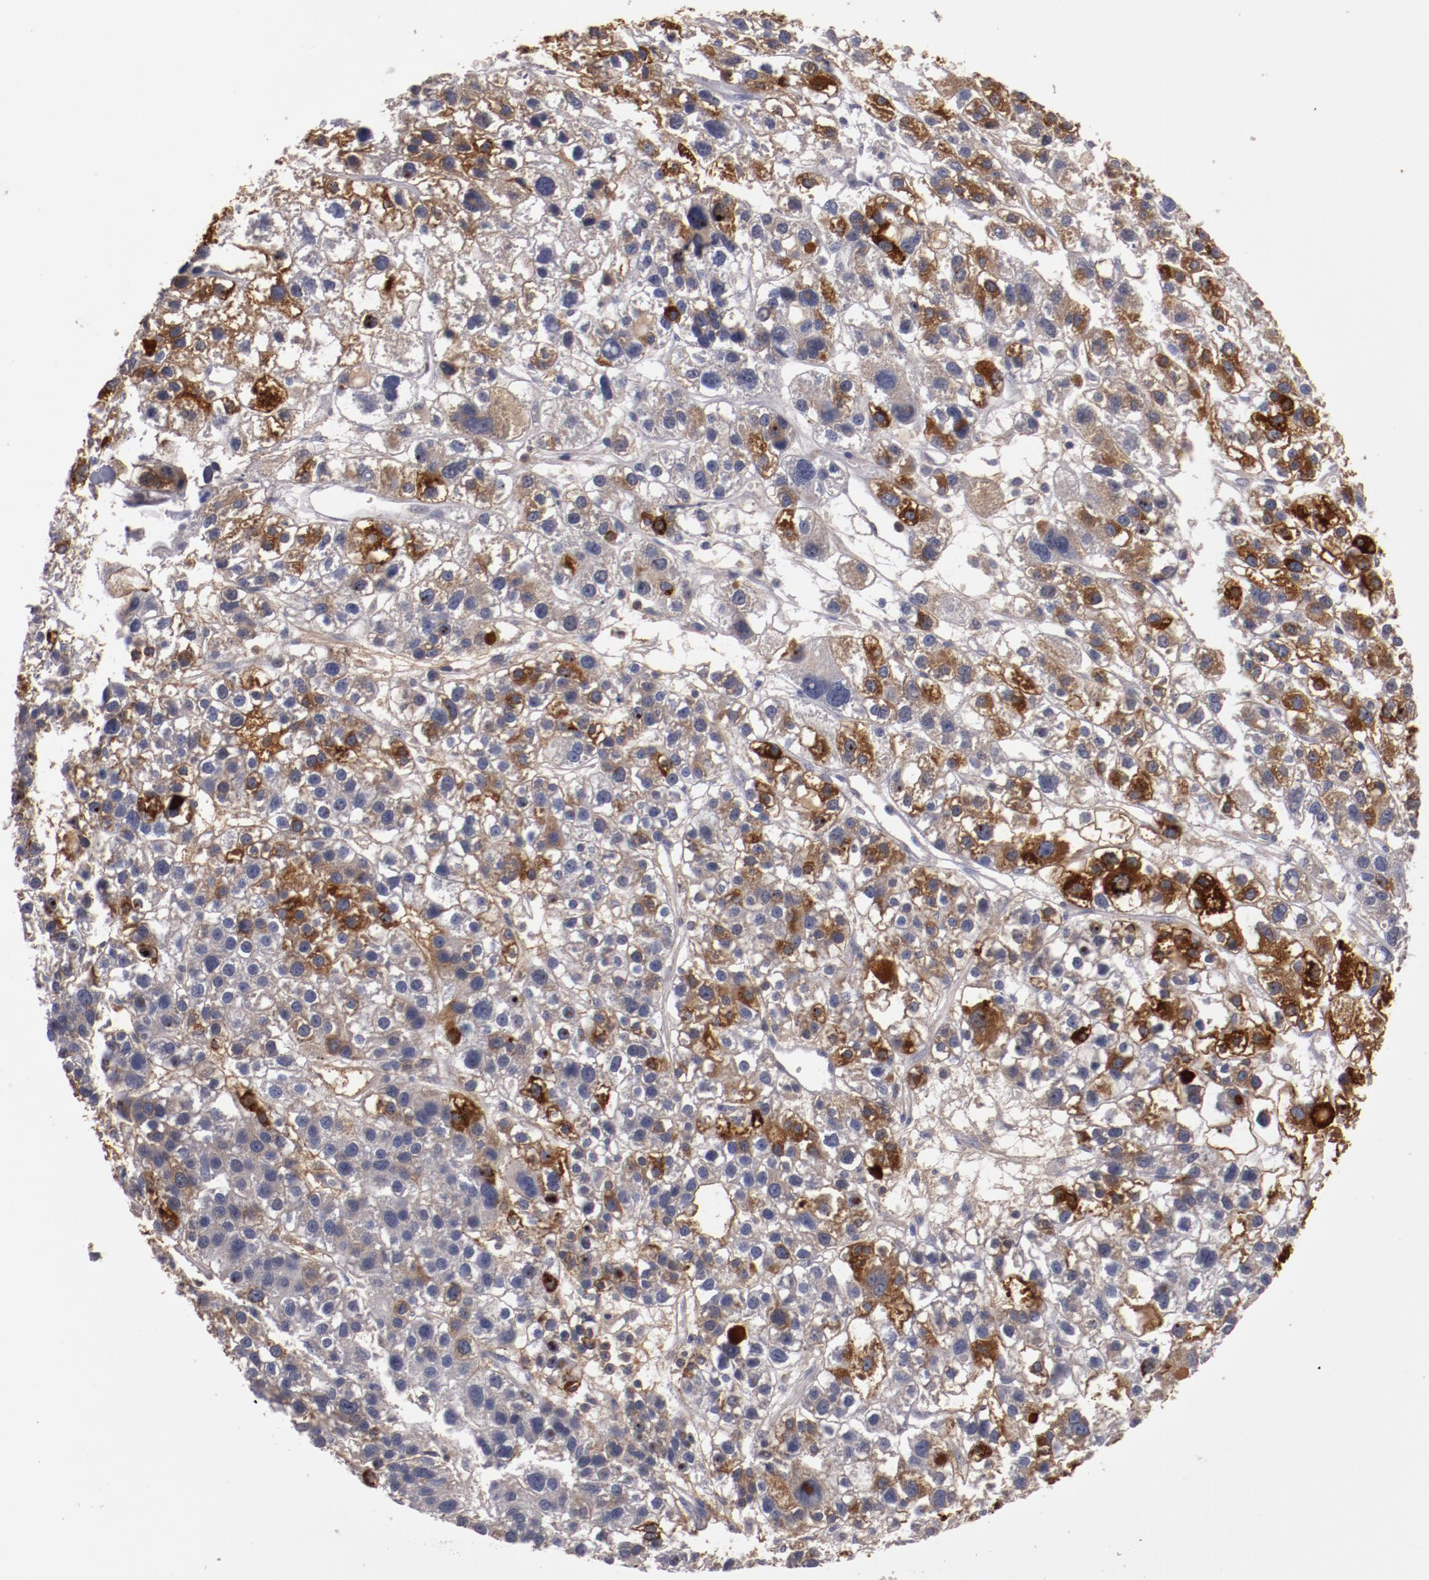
{"staining": {"intensity": "moderate", "quantity": "25%-75%", "location": "cytoplasmic/membranous"}, "tissue": "liver cancer", "cell_type": "Tumor cells", "image_type": "cancer", "snomed": [{"axis": "morphology", "description": "Carcinoma, Hepatocellular, NOS"}, {"axis": "topography", "description": "Liver"}], "caption": "Hepatocellular carcinoma (liver) tissue demonstrates moderate cytoplasmic/membranous positivity in approximately 25%-75% of tumor cells The protein is shown in brown color, while the nuclei are stained blue.", "gene": "MBL2", "patient": {"sex": "female", "age": 85}}